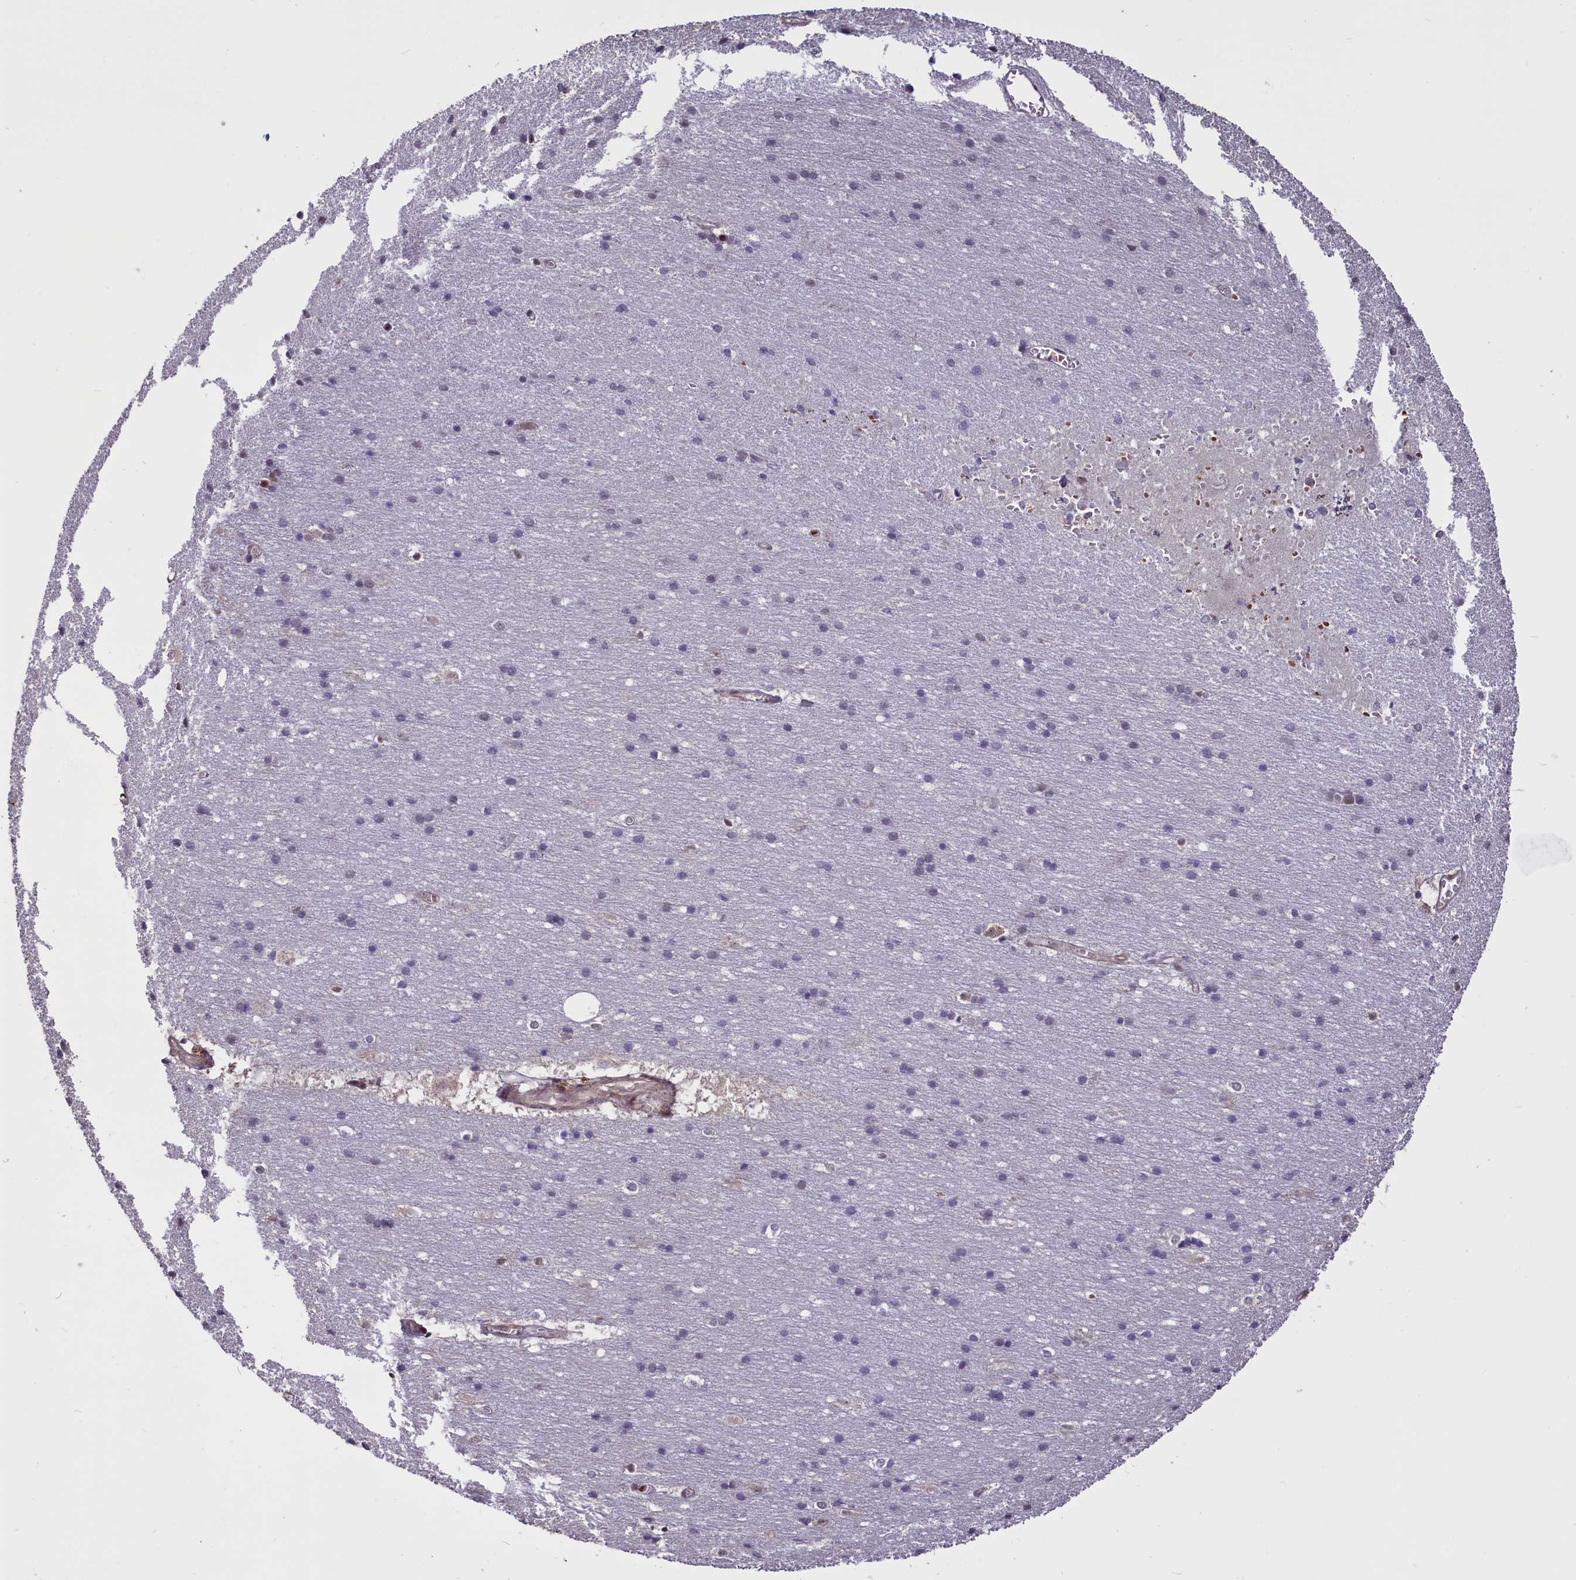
{"staining": {"intensity": "moderate", "quantity": ">75%", "location": "cytoplasmic/membranous,nuclear"}, "tissue": "cerebral cortex", "cell_type": "Endothelial cells", "image_type": "normal", "snomed": [{"axis": "morphology", "description": "Normal tissue, NOS"}, {"axis": "topography", "description": "Cerebral cortex"}], "caption": "Immunohistochemical staining of benign human cerebral cortex reveals >75% levels of moderate cytoplasmic/membranous,nuclear protein positivity in about >75% of endothelial cells.", "gene": "SHFL", "patient": {"sex": "male", "age": 54}}